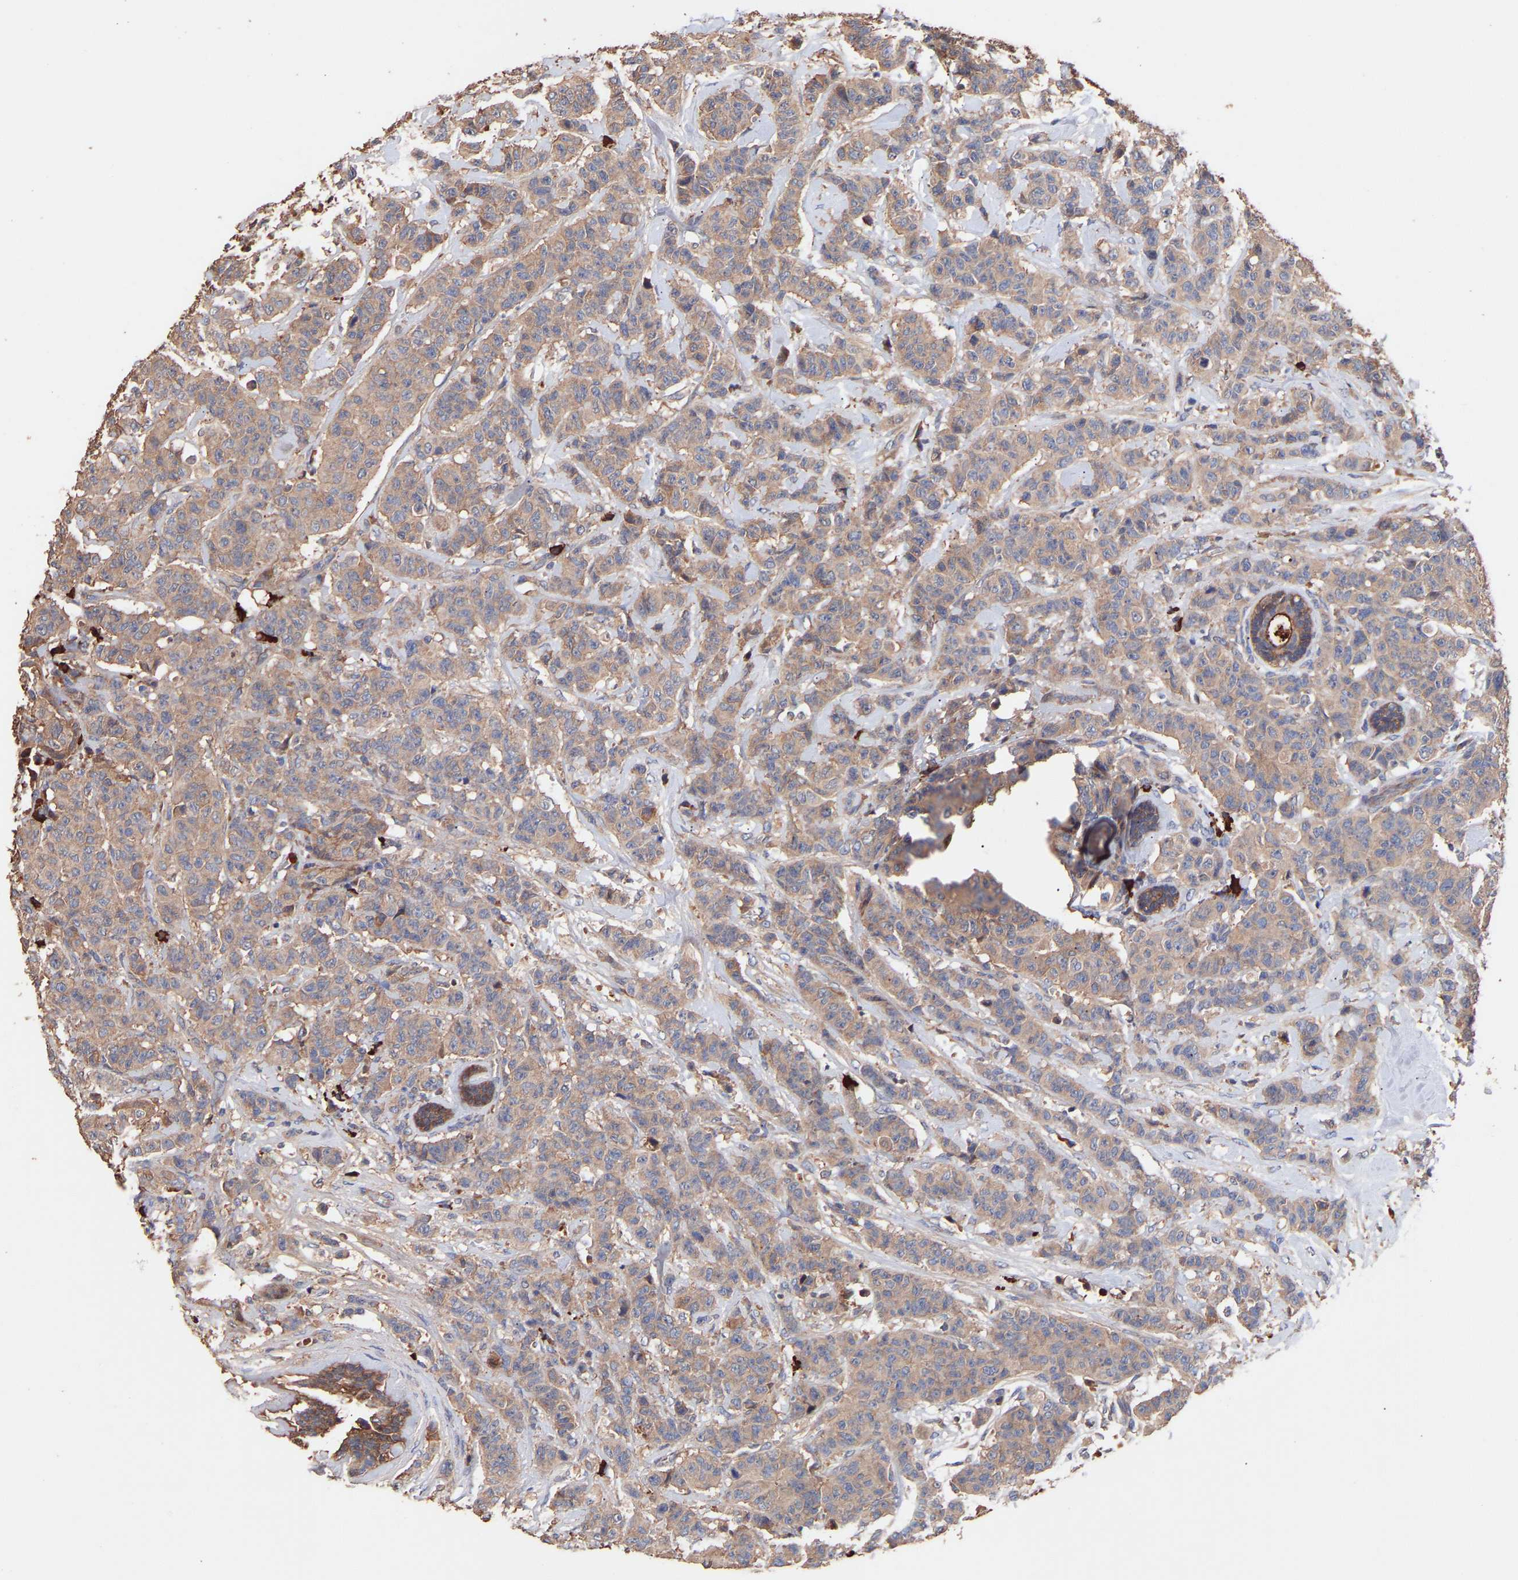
{"staining": {"intensity": "weak", "quantity": ">75%", "location": "cytoplasmic/membranous"}, "tissue": "breast cancer", "cell_type": "Tumor cells", "image_type": "cancer", "snomed": [{"axis": "morphology", "description": "Normal tissue, NOS"}, {"axis": "morphology", "description": "Duct carcinoma"}, {"axis": "topography", "description": "Breast"}], "caption": "Immunohistochemical staining of breast cancer demonstrates low levels of weak cytoplasmic/membranous protein positivity in approximately >75% of tumor cells.", "gene": "TMEM268", "patient": {"sex": "female", "age": 40}}